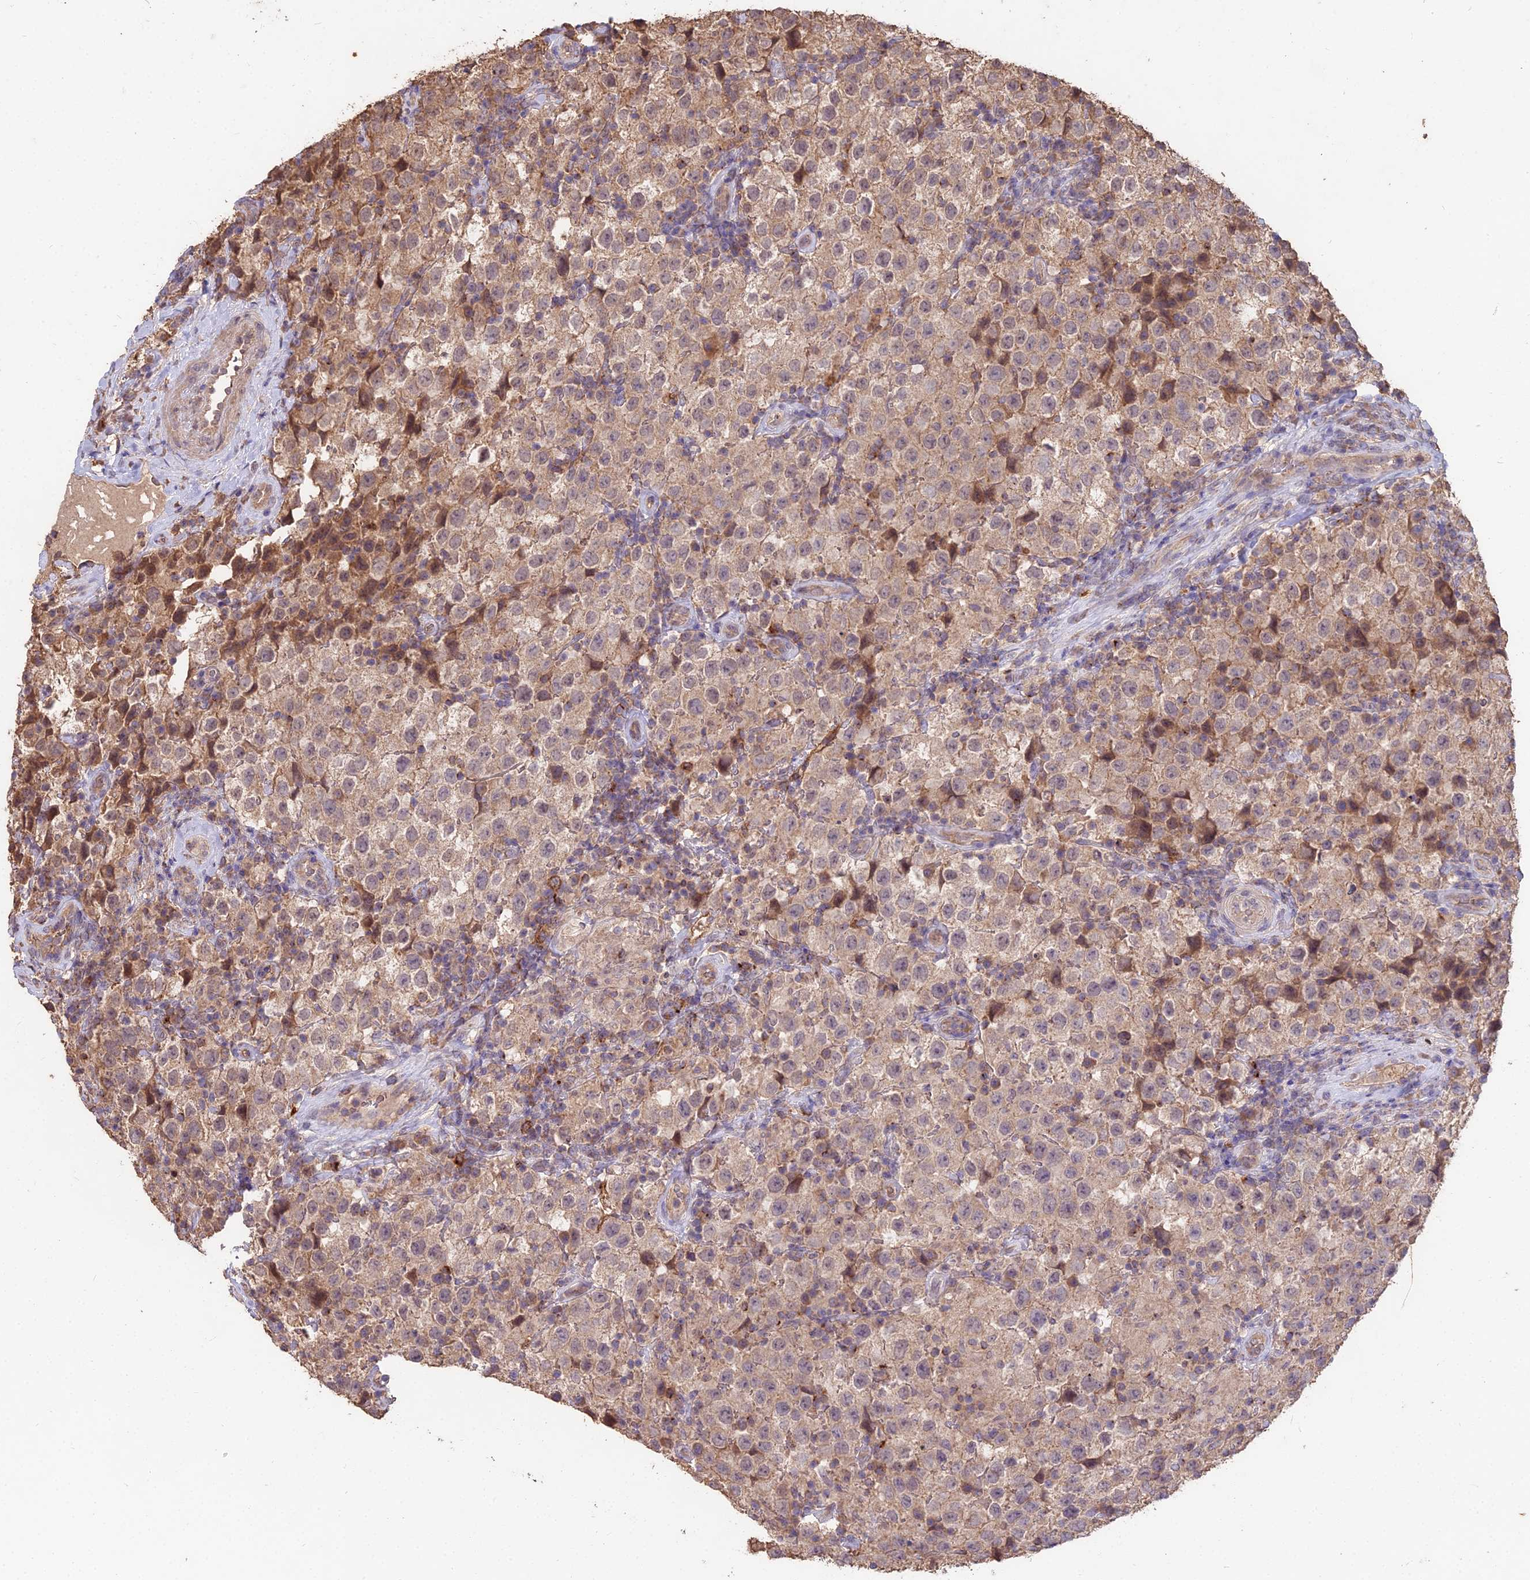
{"staining": {"intensity": "weak", "quantity": ">75%", "location": "cytoplasmic/membranous"}, "tissue": "testis cancer", "cell_type": "Tumor cells", "image_type": "cancer", "snomed": [{"axis": "morphology", "description": "Seminoma, NOS"}, {"axis": "morphology", "description": "Carcinoma, Embryonal, NOS"}, {"axis": "topography", "description": "Testis"}], "caption": "A brown stain shows weak cytoplasmic/membranous positivity of a protein in human testis embryonal carcinoma tumor cells. (DAB IHC, brown staining for protein, blue staining for nuclei).", "gene": "CEMIP2", "patient": {"sex": "male", "age": 41}}